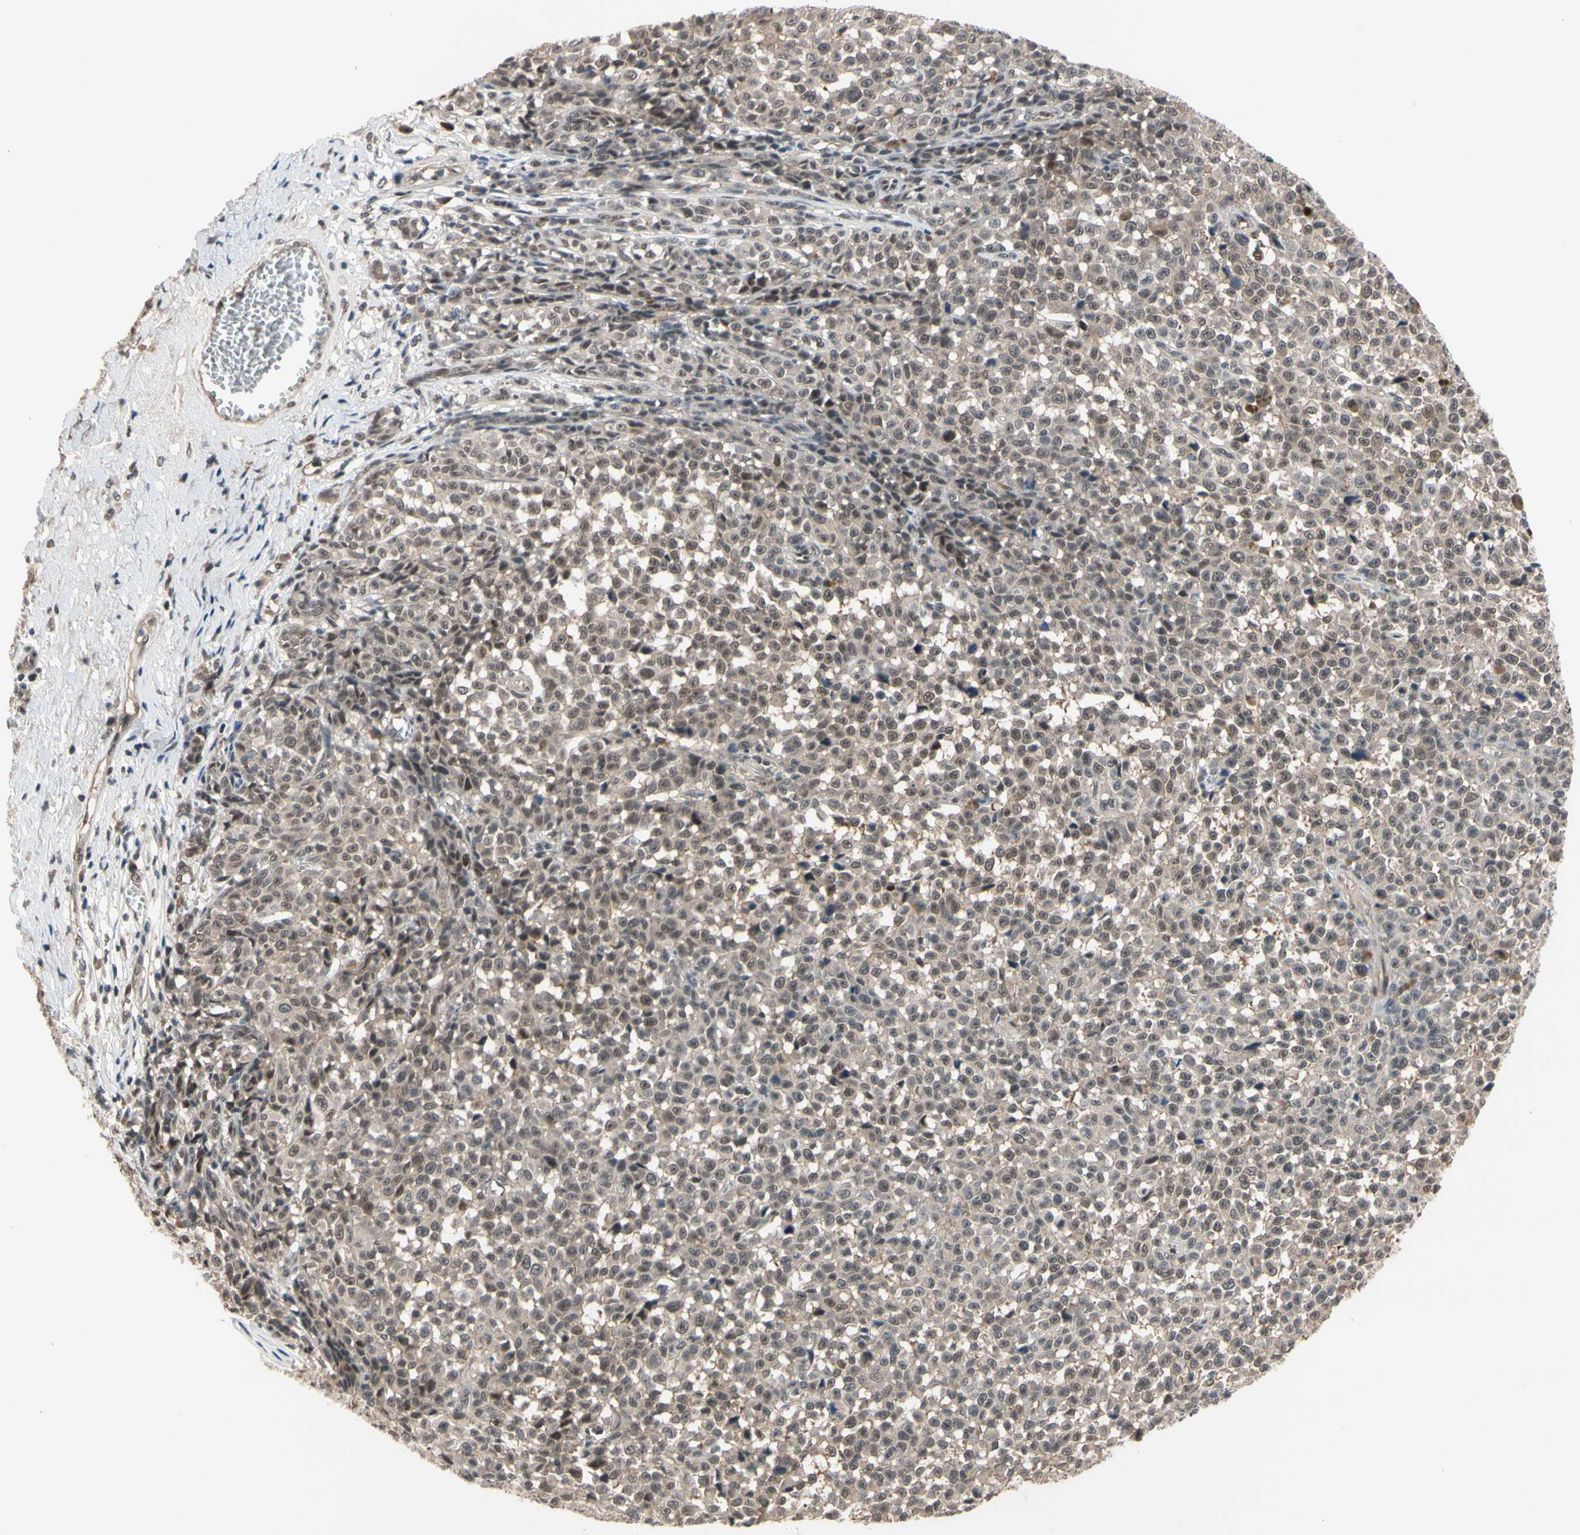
{"staining": {"intensity": "moderate", "quantity": ">75%", "location": "cytoplasmic/membranous,nuclear"}, "tissue": "melanoma", "cell_type": "Tumor cells", "image_type": "cancer", "snomed": [{"axis": "morphology", "description": "Malignant melanoma, NOS"}, {"axis": "topography", "description": "Skin"}], "caption": "This is an image of IHC staining of melanoma, which shows moderate staining in the cytoplasmic/membranous and nuclear of tumor cells.", "gene": "NGEF", "patient": {"sex": "female", "age": 82}}